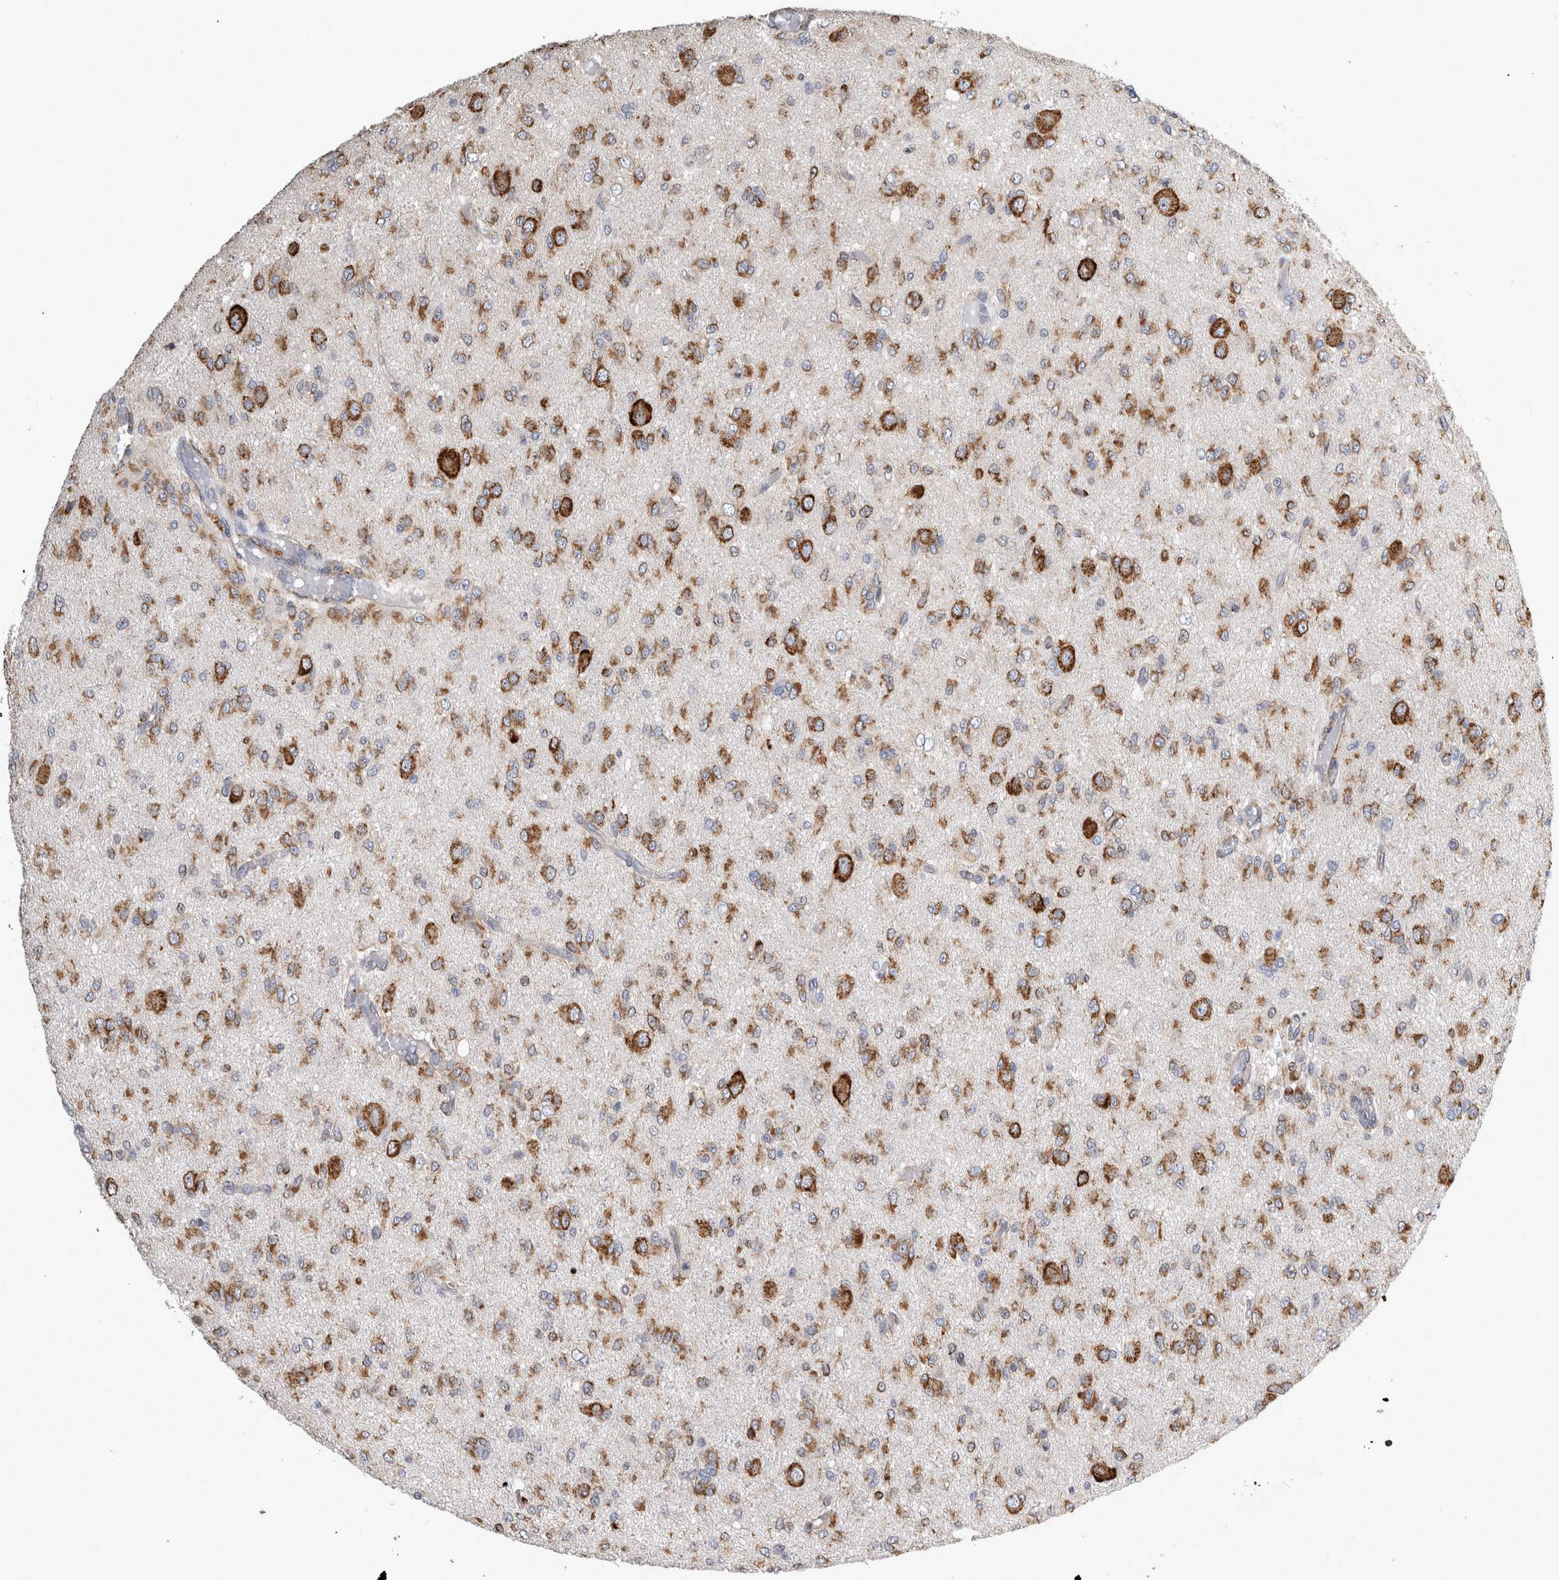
{"staining": {"intensity": "moderate", "quantity": ">75%", "location": "cytoplasmic/membranous"}, "tissue": "glioma", "cell_type": "Tumor cells", "image_type": "cancer", "snomed": [{"axis": "morphology", "description": "Glioma, malignant, High grade"}, {"axis": "topography", "description": "Brain"}], "caption": "Malignant glioma (high-grade) was stained to show a protein in brown. There is medium levels of moderate cytoplasmic/membranous expression in about >75% of tumor cells. (Brightfield microscopy of DAB IHC at high magnification).", "gene": "FHIP2B", "patient": {"sex": "female", "age": 59}}